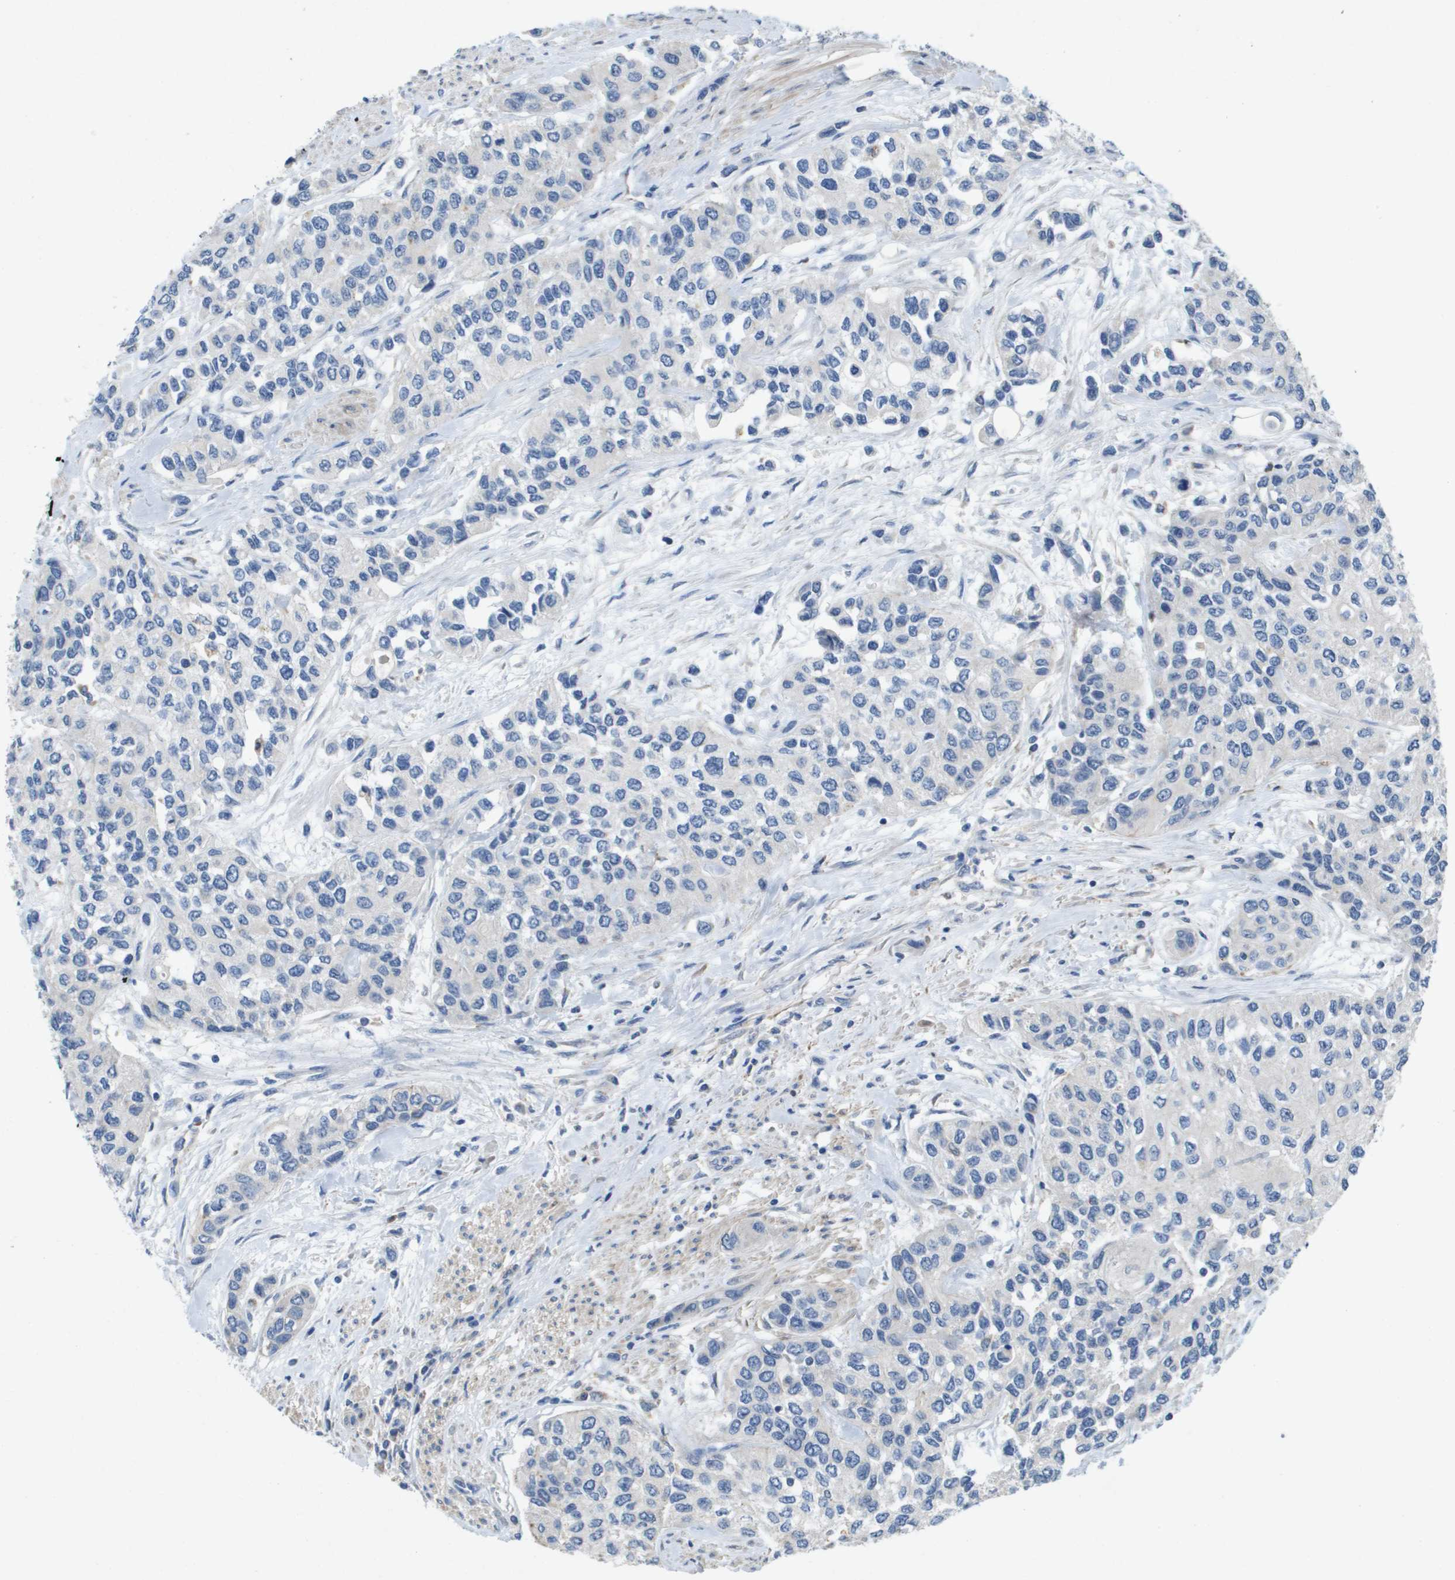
{"staining": {"intensity": "negative", "quantity": "none", "location": "none"}, "tissue": "urothelial cancer", "cell_type": "Tumor cells", "image_type": "cancer", "snomed": [{"axis": "morphology", "description": "Urothelial carcinoma, High grade"}, {"axis": "topography", "description": "Urinary bladder"}], "caption": "Urothelial cancer stained for a protein using immunohistochemistry demonstrates no expression tumor cells.", "gene": "B3GNT5", "patient": {"sex": "female", "age": 56}}